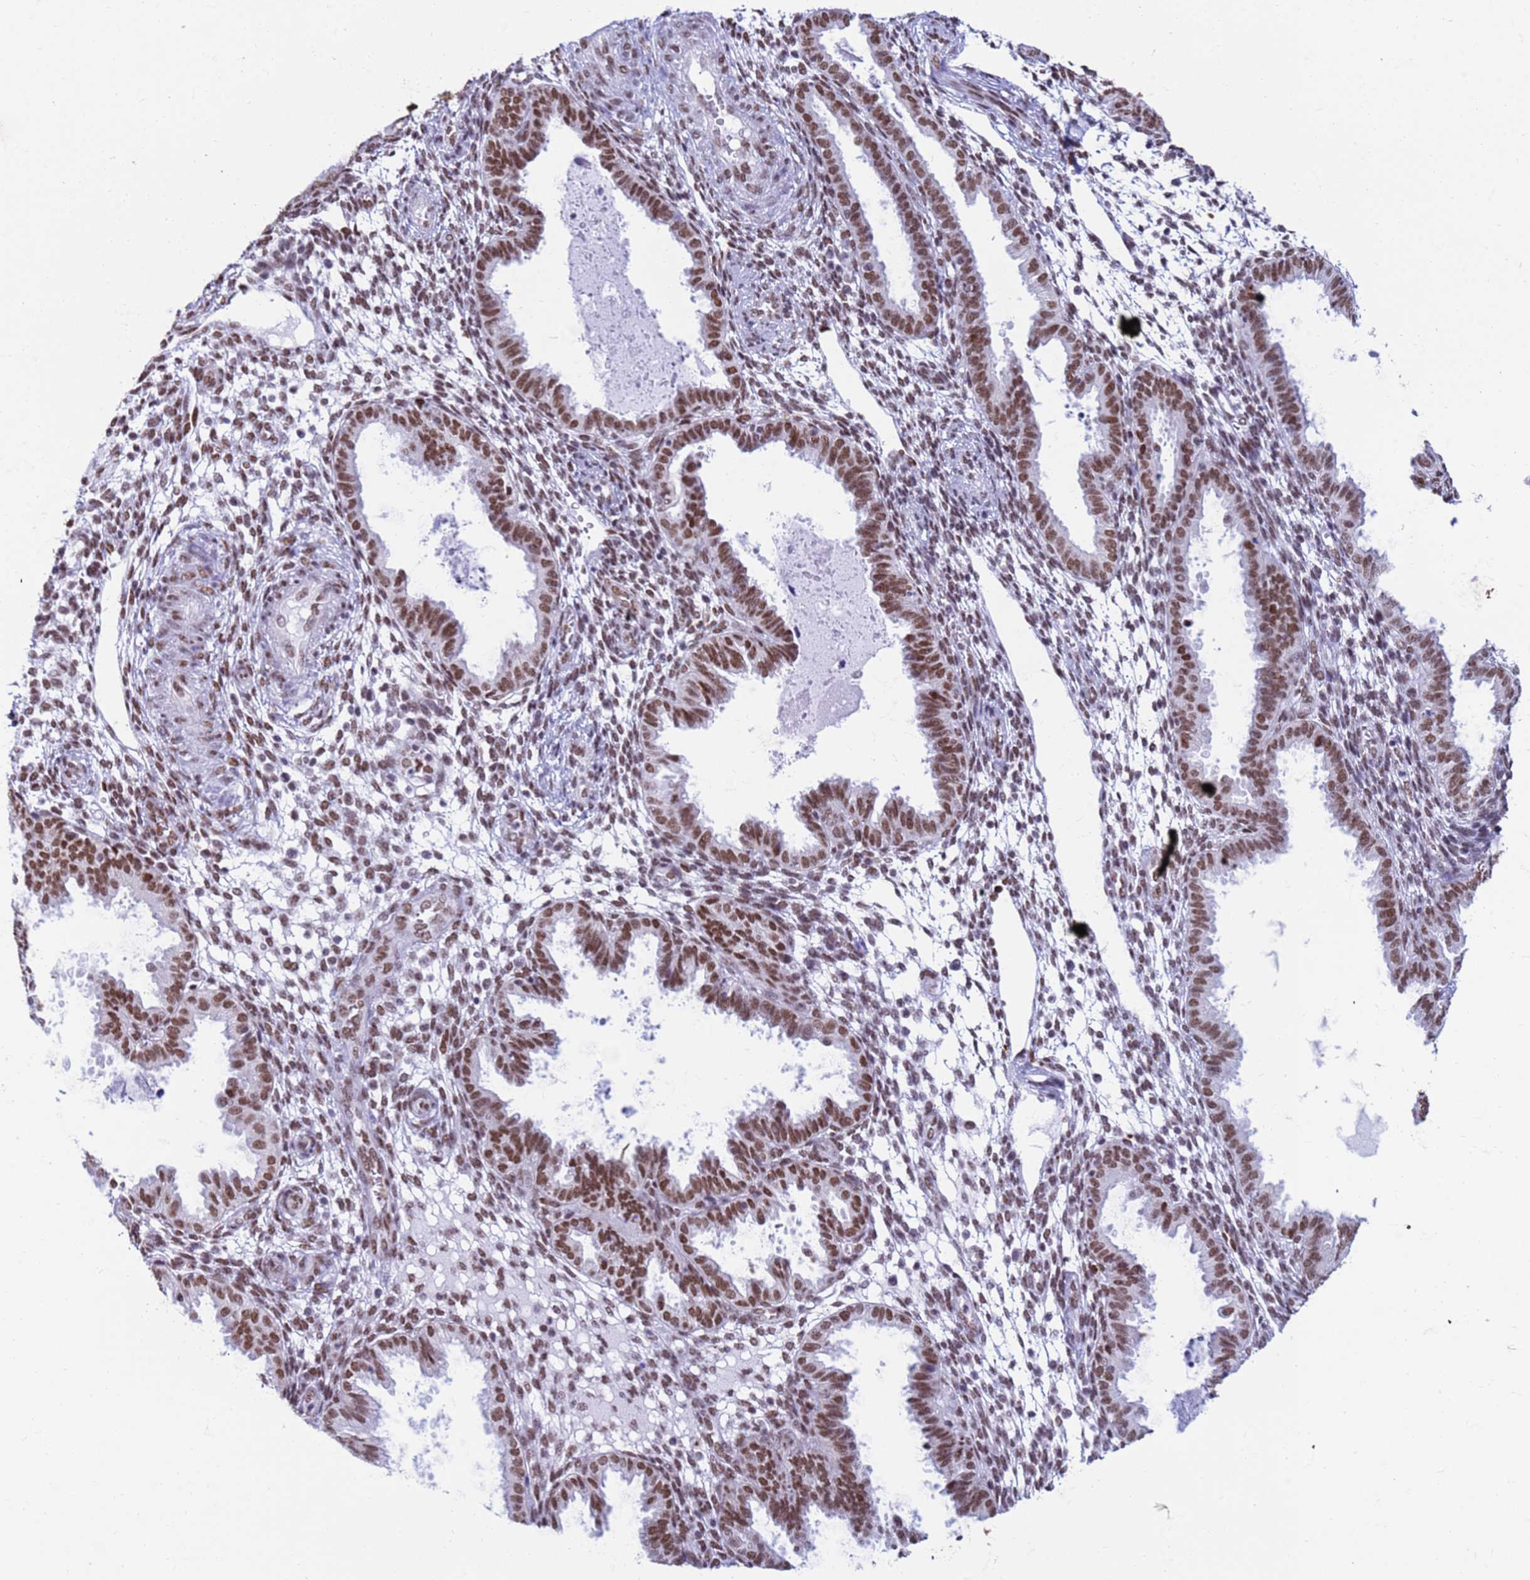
{"staining": {"intensity": "moderate", "quantity": ">75%", "location": "nuclear"}, "tissue": "endometrium", "cell_type": "Cells in endometrial stroma", "image_type": "normal", "snomed": [{"axis": "morphology", "description": "Normal tissue, NOS"}, {"axis": "topography", "description": "Endometrium"}], "caption": "Endometrium stained with DAB (3,3'-diaminobenzidine) IHC exhibits medium levels of moderate nuclear staining in approximately >75% of cells in endometrial stroma.", "gene": "FAM170B", "patient": {"sex": "female", "age": 33}}